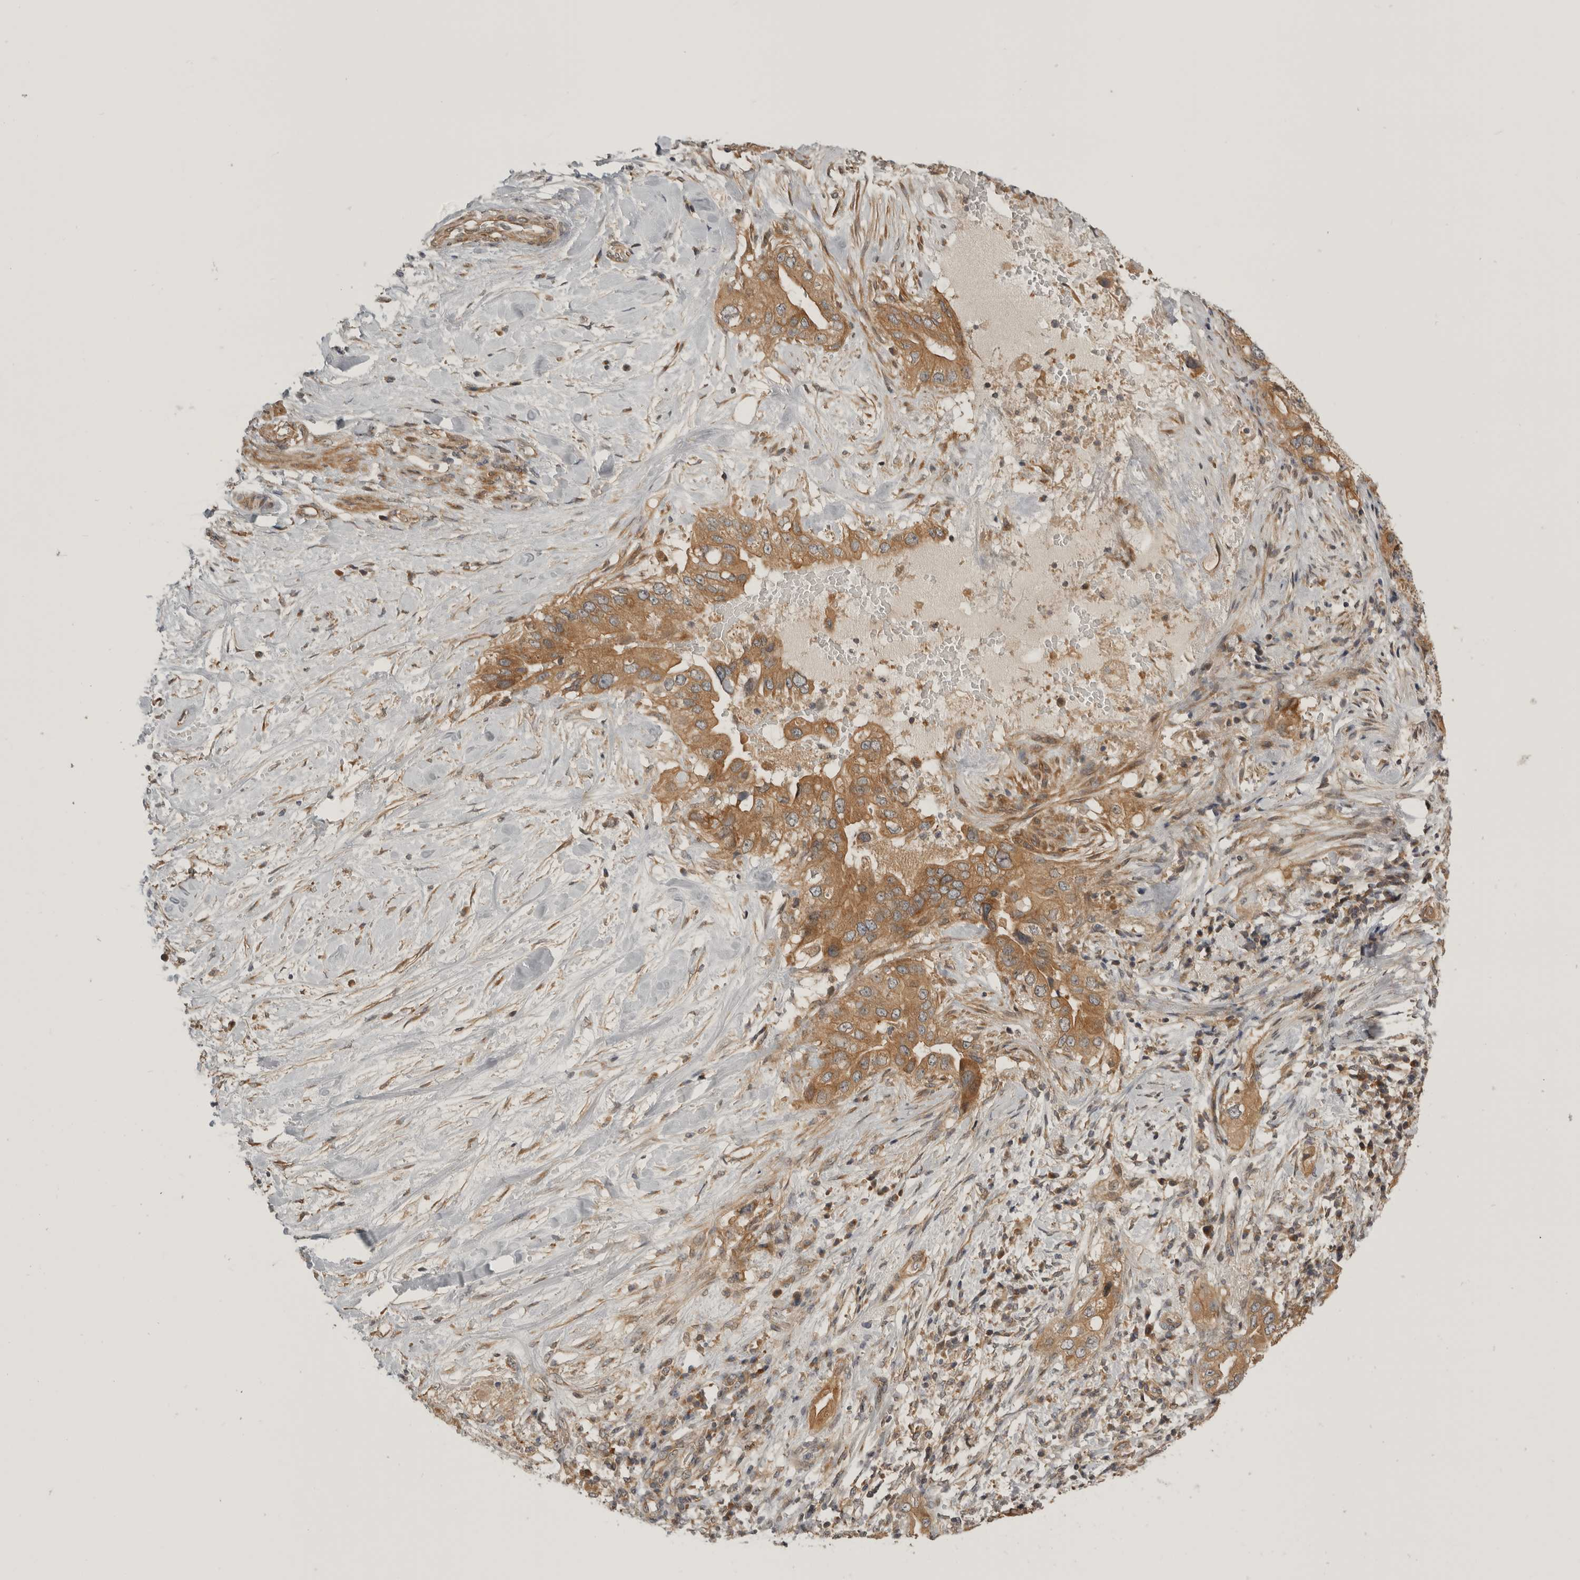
{"staining": {"intensity": "moderate", "quantity": ">75%", "location": "cytoplasmic/membranous"}, "tissue": "pancreatic cancer", "cell_type": "Tumor cells", "image_type": "cancer", "snomed": [{"axis": "morphology", "description": "Inflammation, NOS"}, {"axis": "morphology", "description": "Adenocarcinoma, NOS"}, {"axis": "topography", "description": "Pancreas"}], "caption": "Pancreatic adenocarcinoma was stained to show a protein in brown. There is medium levels of moderate cytoplasmic/membranous staining in approximately >75% of tumor cells.", "gene": "CUEDC1", "patient": {"sex": "female", "age": 56}}